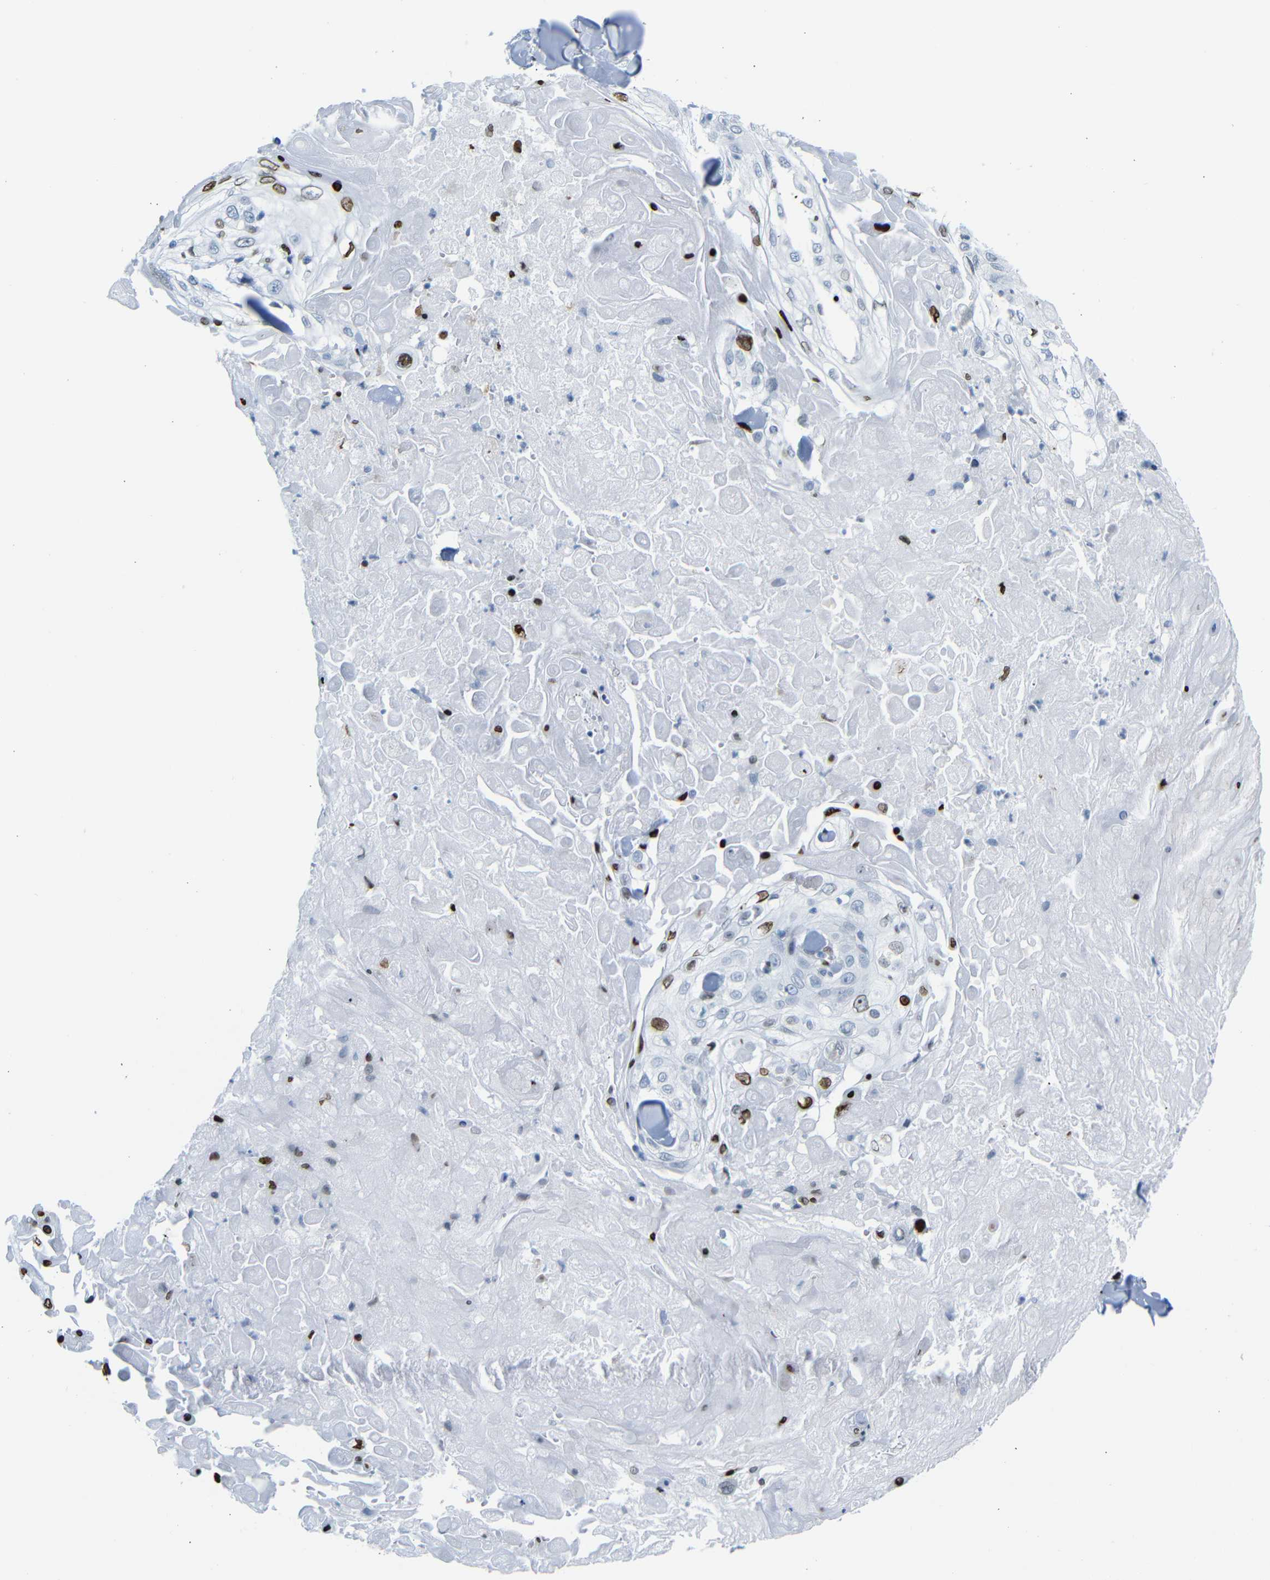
{"staining": {"intensity": "moderate", "quantity": "<25%", "location": "nuclear"}, "tissue": "skin cancer", "cell_type": "Tumor cells", "image_type": "cancer", "snomed": [{"axis": "morphology", "description": "Squamous cell carcinoma, NOS"}, {"axis": "topography", "description": "Skin"}], "caption": "This image reveals immunohistochemistry (IHC) staining of skin squamous cell carcinoma, with low moderate nuclear staining in approximately <25% of tumor cells.", "gene": "NPIPB15", "patient": {"sex": "male", "age": 86}}